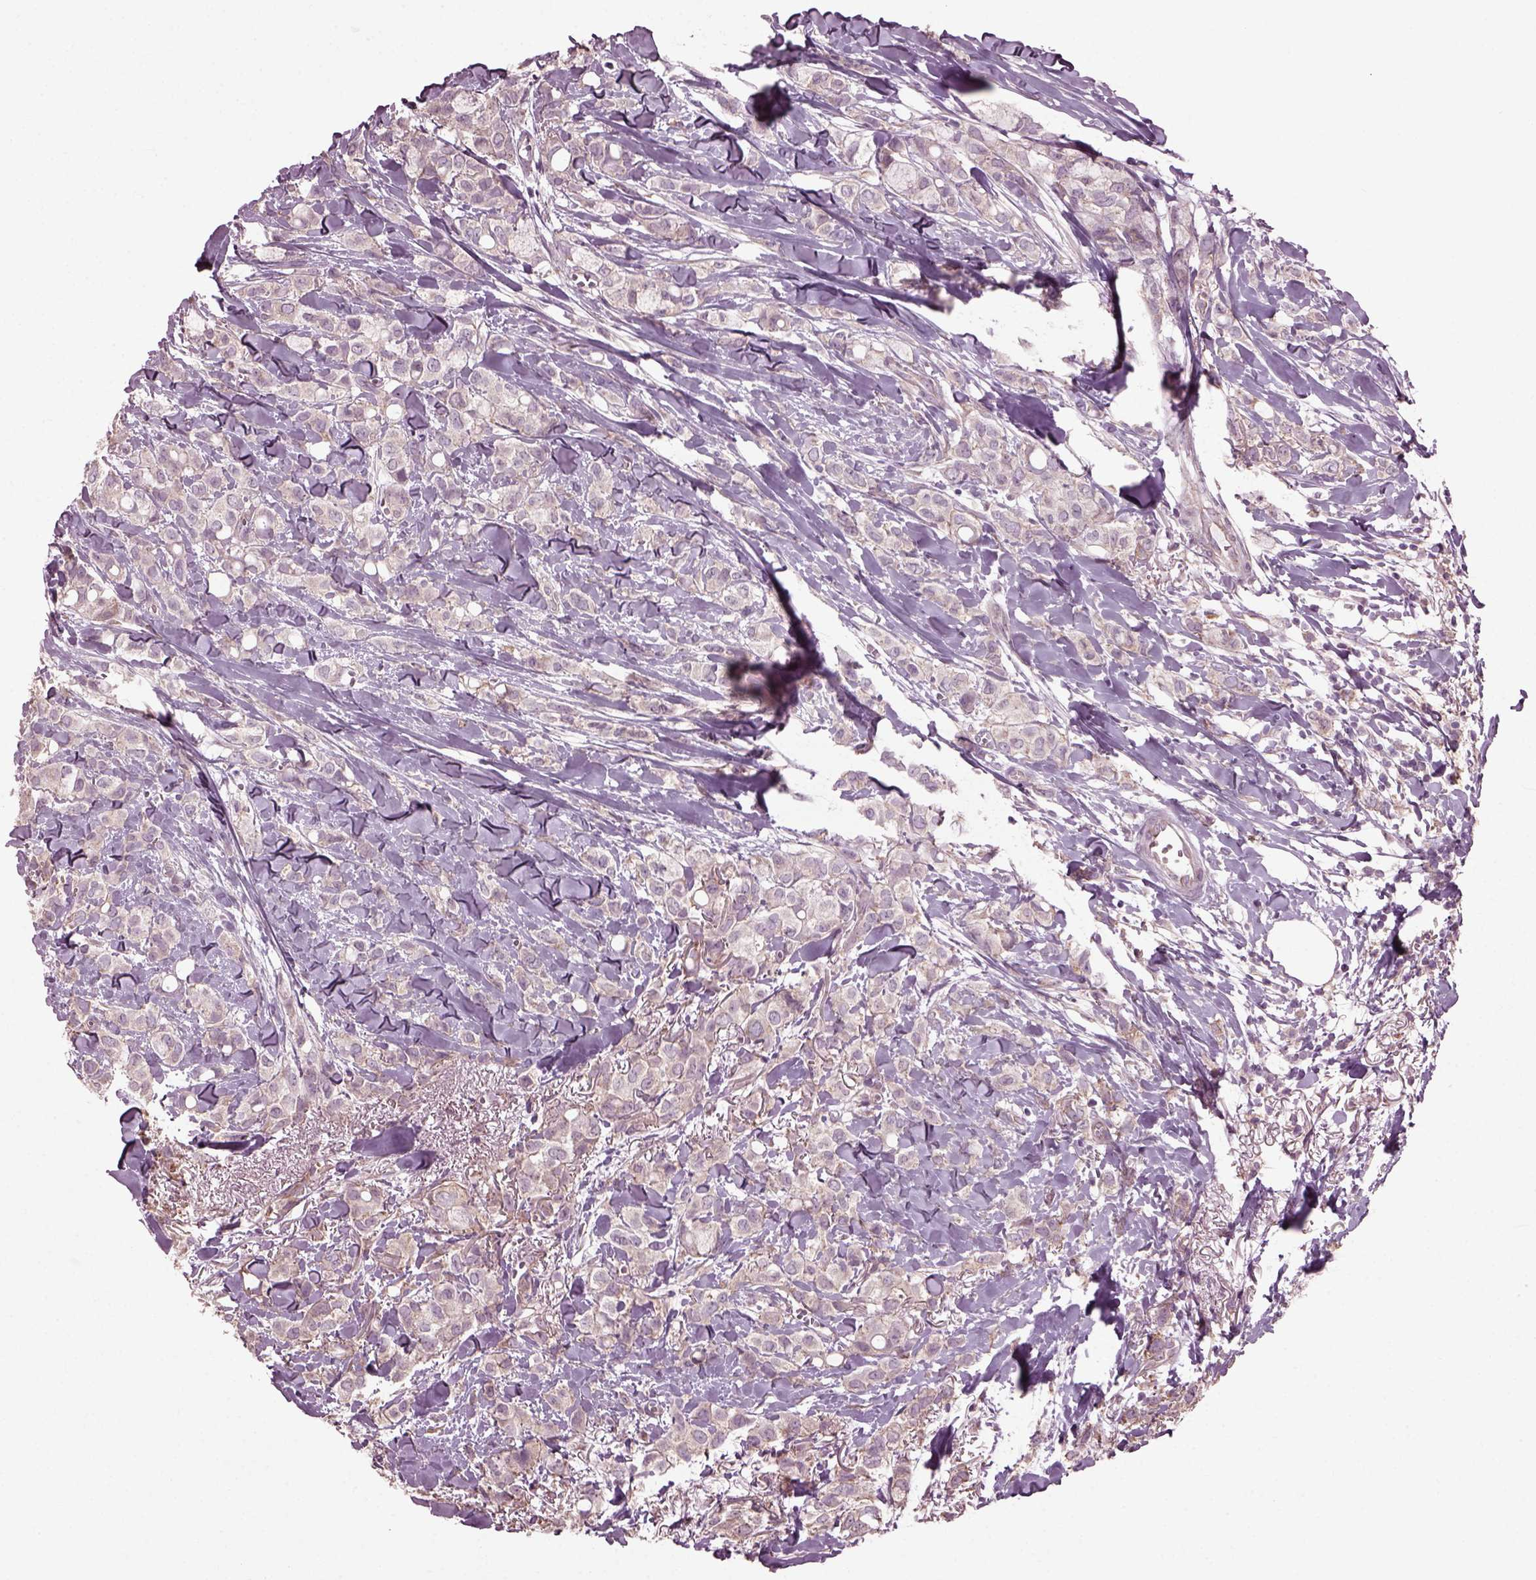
{"staining": {"intensity": "negative", "quantity": "none", "location": "none"}, "tissue": "breast cancer", "cell_type": "Tumor cells", "image_type": "cancer", "snomed": [{"axis": "morphology", "description": "Duct carcinoma"}, {"axis": "topography", "description": "Breast"}], "caption": "High power microscopy image of an IHC micrograph of breast cancer, revealing no significant positivity in tumor cells.", "gene": "CABP5", "patient": {"sex": "female", "age": 85}}